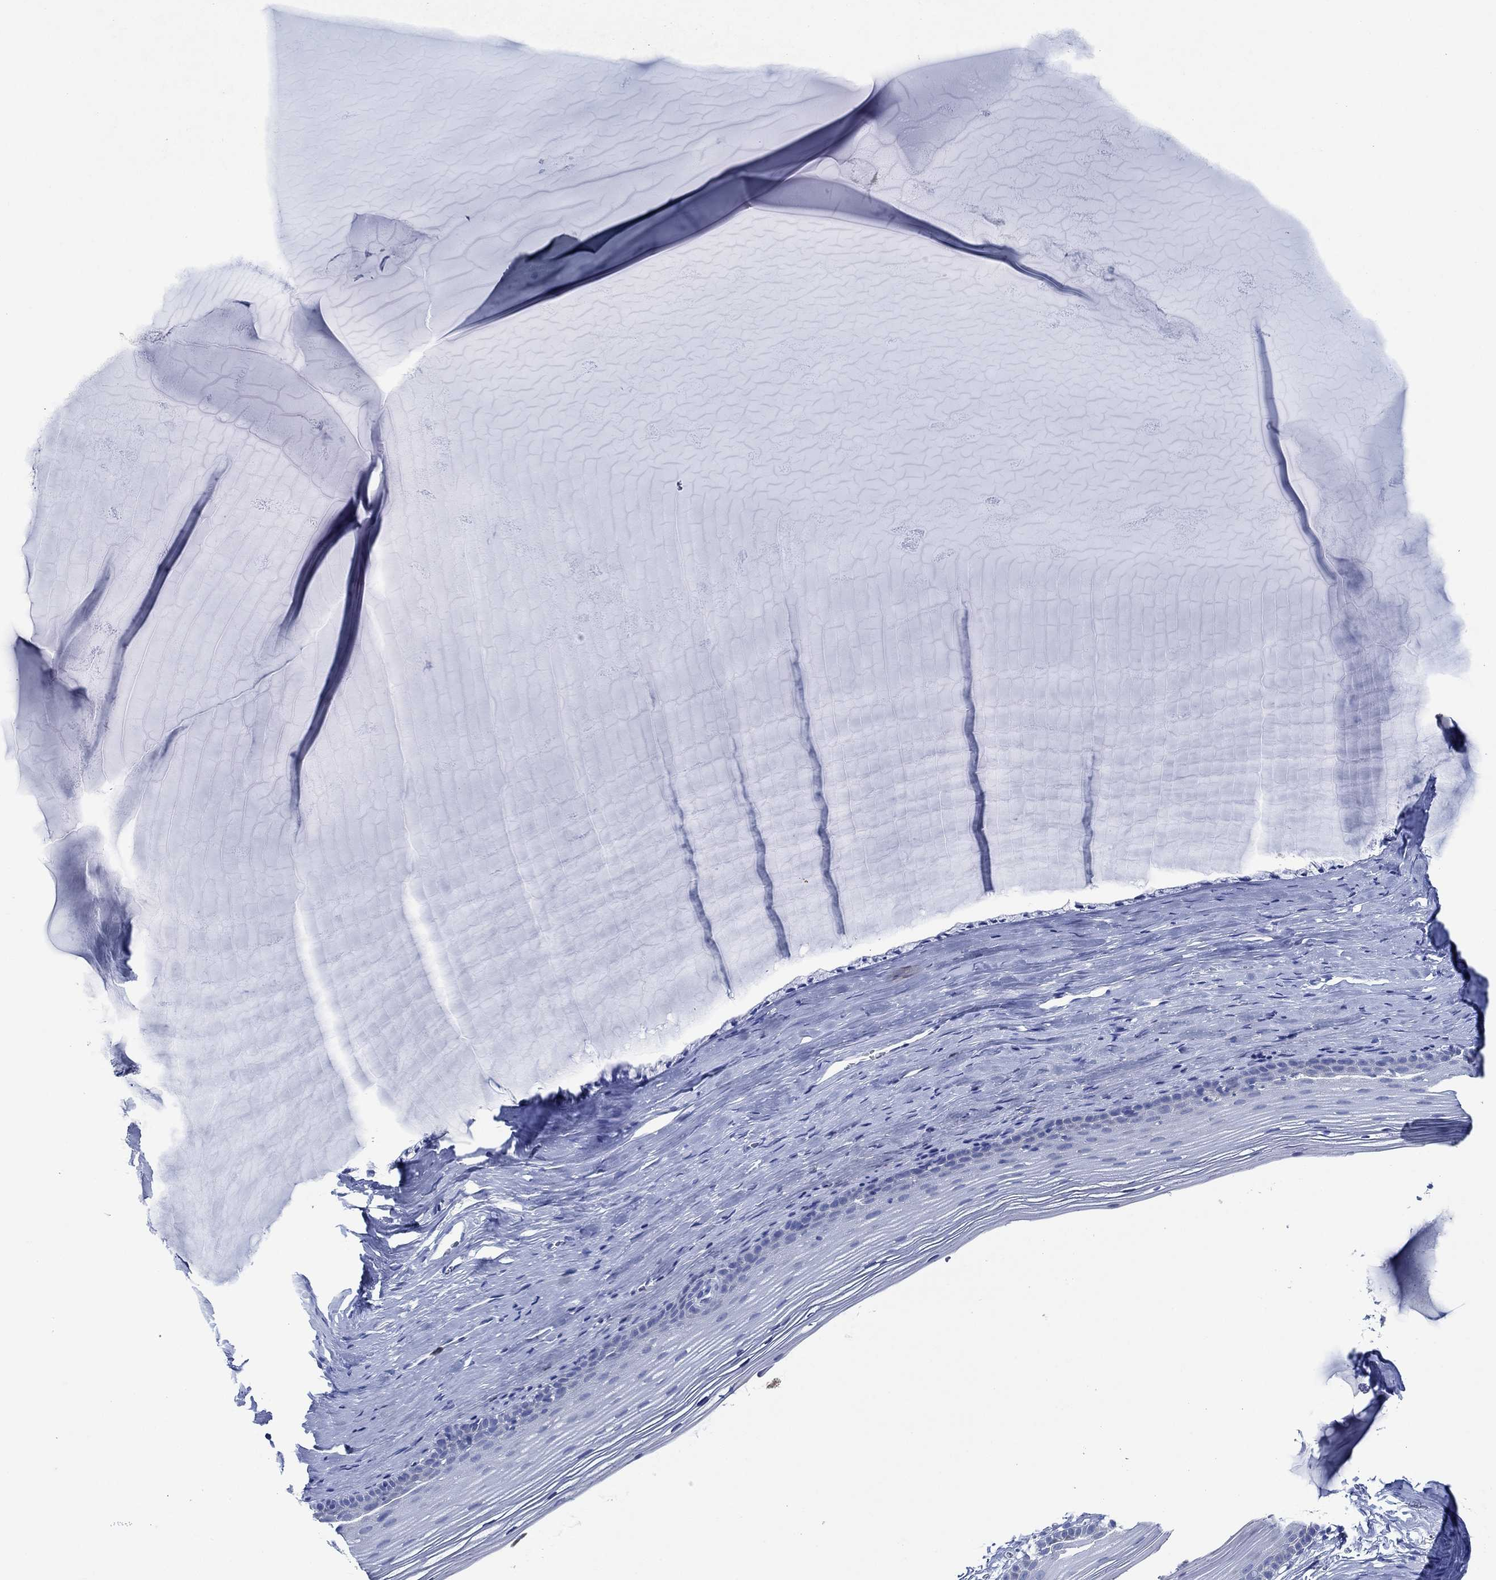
{"staining": {"intensity": "negative", "quantity": "none", "location": "none"}, "tissue": "cervix", "cell_type": "Glandular cells", "image_type": "normal", "snomed": [{"axis": "morphology", "description": "Normal tissue, NOS"}, {"axis": "topography", "description": "Cervix"}], "caption": "An immunohistochemistry micrograph of unremarkable cervix is shown. There is no staining in glandular cells of cervix.", "gene": "ZNF671", "patient": {"sex": "female", "age": 40}}